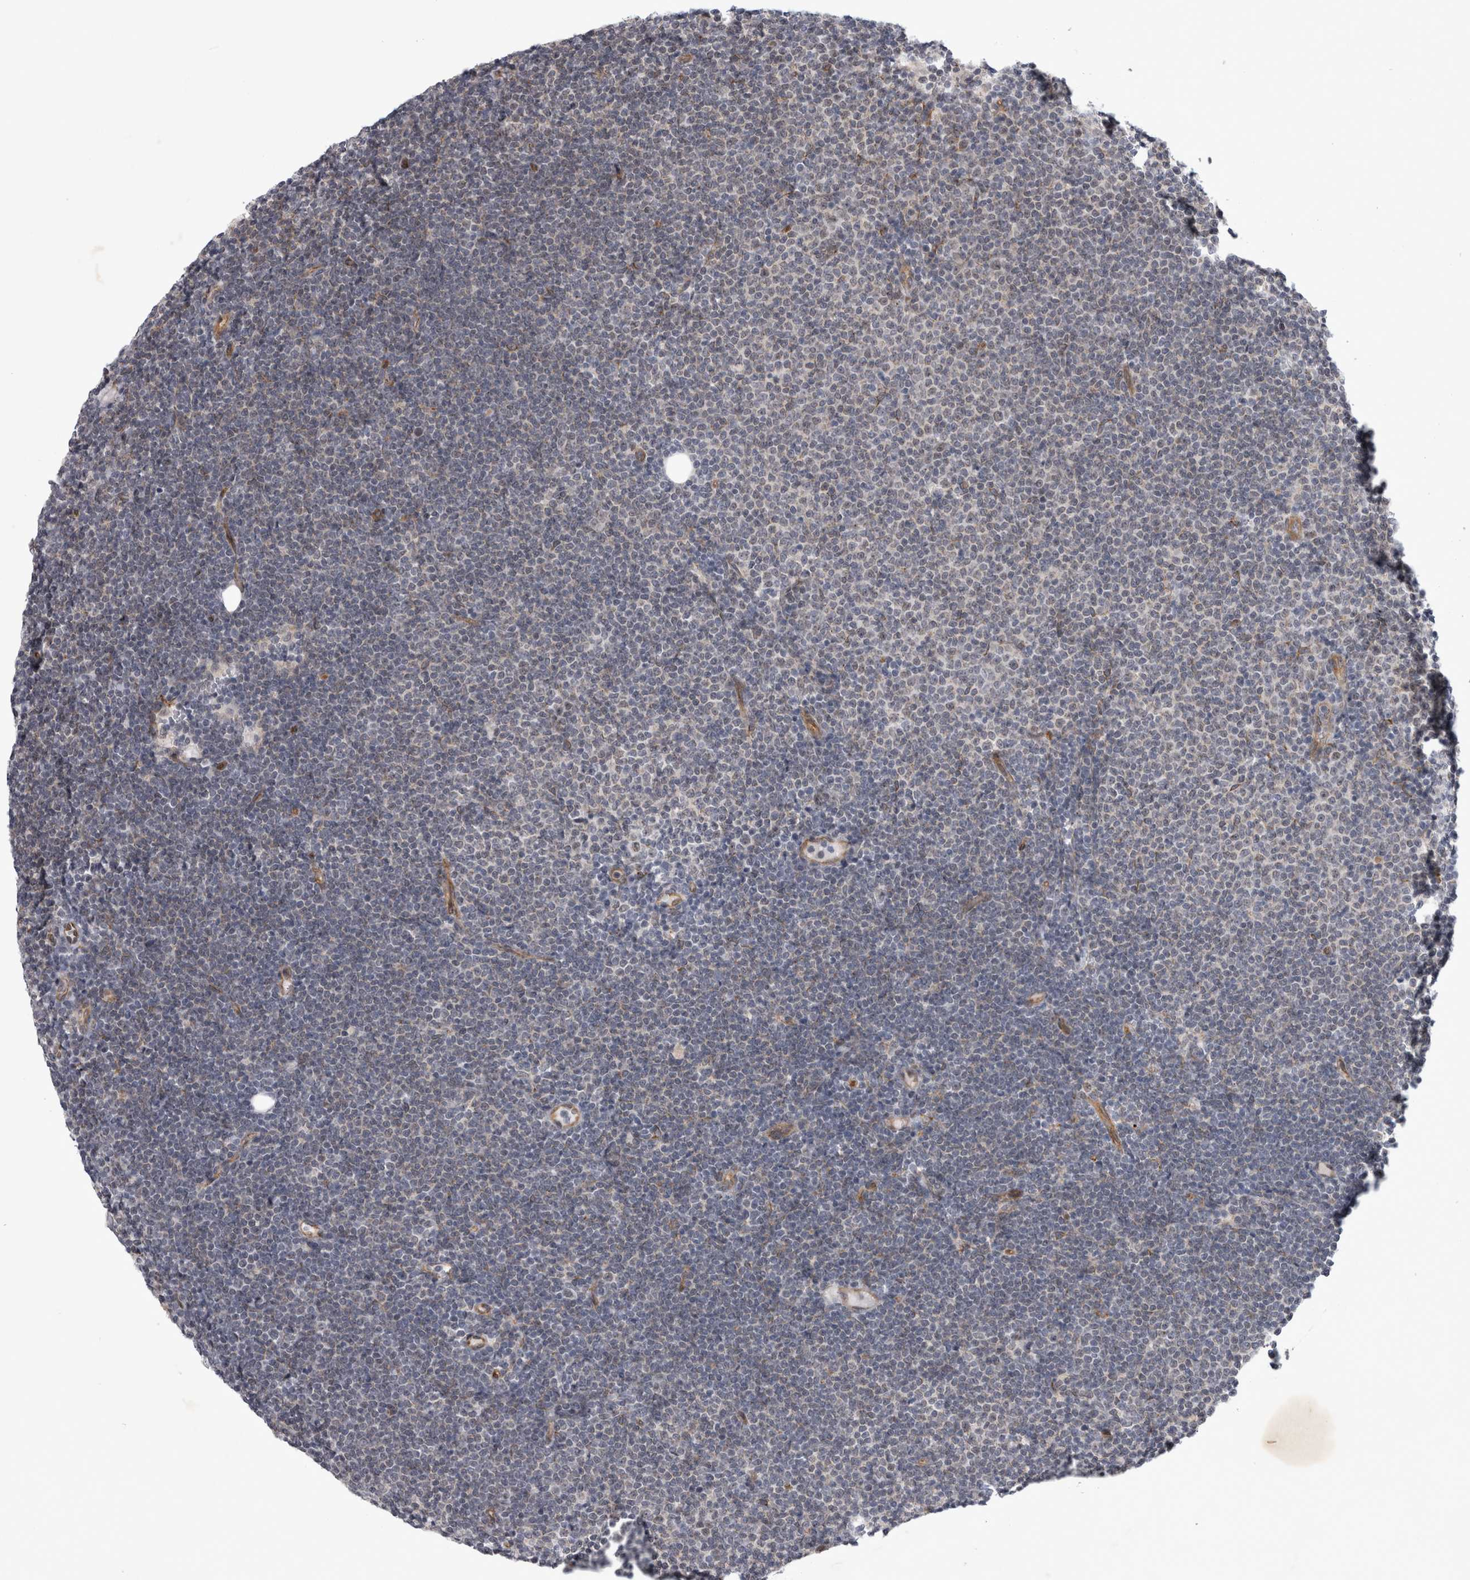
{"staining": {"intensity": "negative", "quantity": "none", "location": "none"}, "tissue": "lymphoma", "cell_type": "Tumor cells", "image_type": "cancer", "snomed": [{"axis": "morphology", "description": "Malignant lymphoma, non-Hodgkin's type, Low grade"}, {"axis": "topography", "description": "Lymph node"}], "caption": "Micrograph shows no significant protein expression in tumor cells of low-grade malignant lymphoma, non-Hodgkin's type.", "gene": "PARP11", "patient": {"sex": "female", "age": 53}}